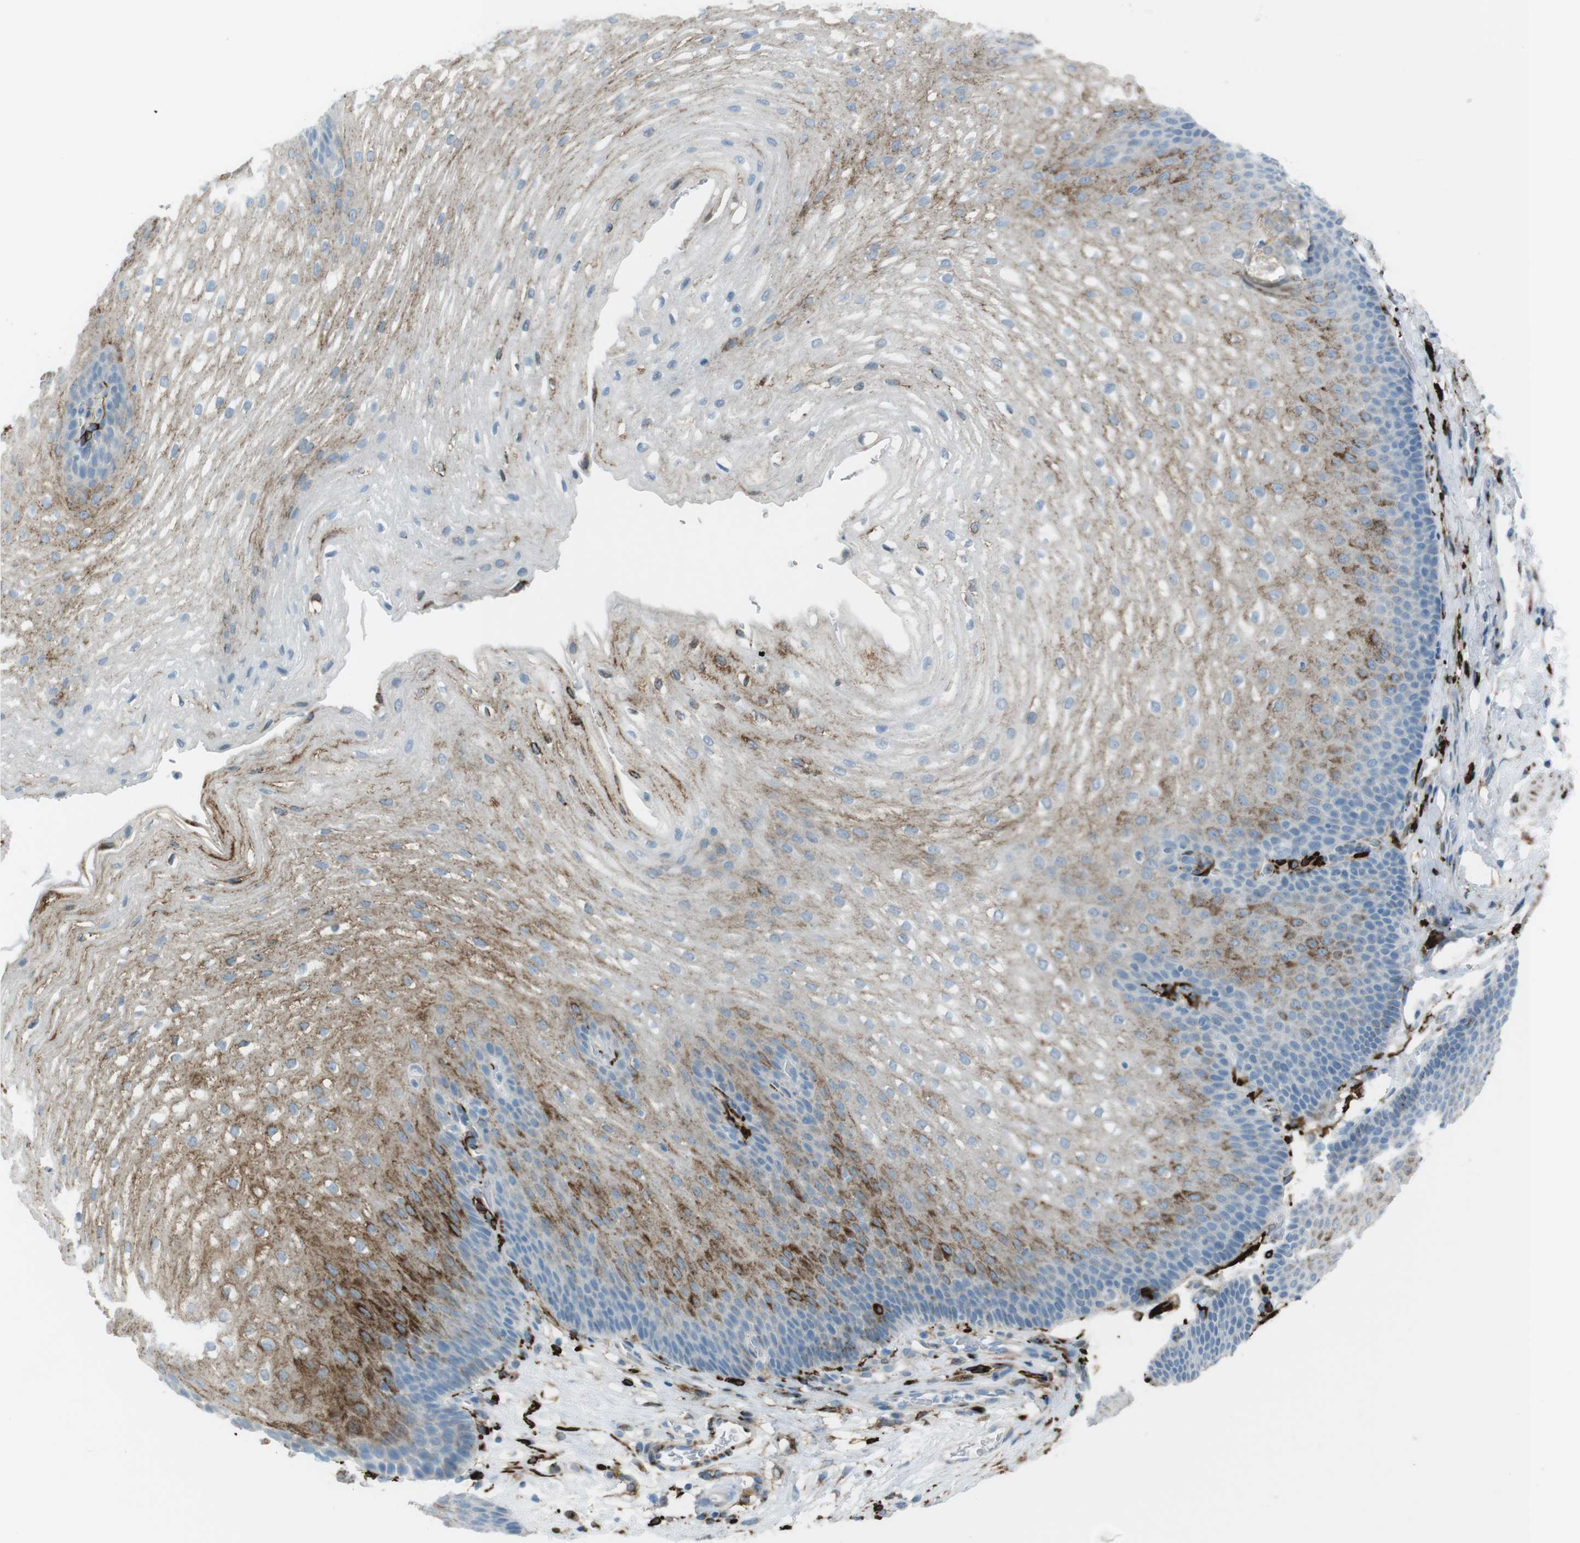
{"staining": {"intensity": "strong", "quantity": "25%-75%", "location": "cytoplasmic/membranous"}, "tissue": "esophagus", "cell_type": "Squamous epithelial cells", "image_type": "normal", "snomed": [{"axis": "morphology", "description": "Normal tissue, NOS"}, {"axis": "topography", "description": "Esophagus"}], "caption": "Protein expression analysis of normal human esophagus reveals strong cytoplasmic/membranous positivity in about 25%-75% of squamous epithelial cells.", "gene": "TUBB2A", "patient": {"sex": "male", "age": 48}}